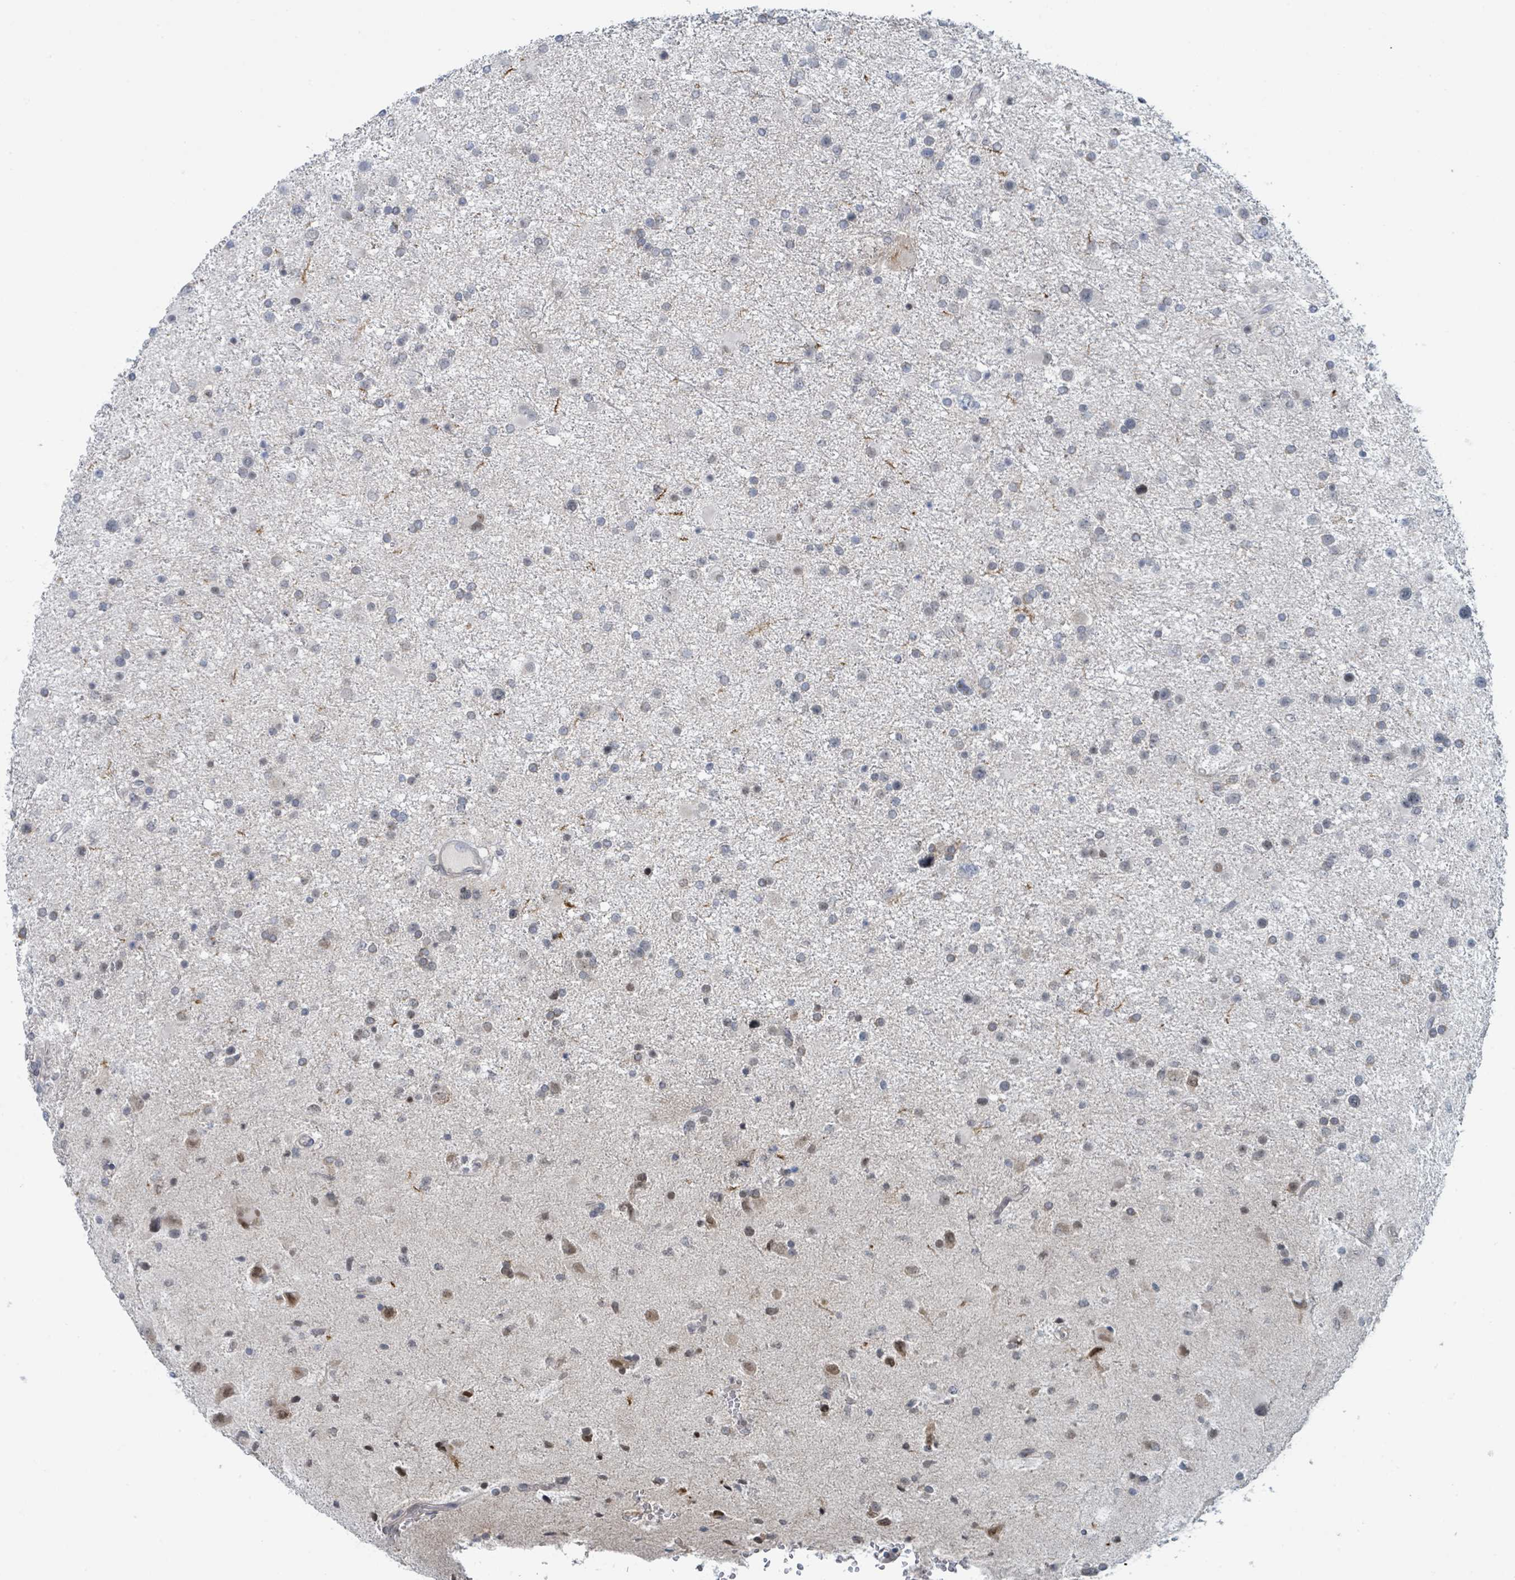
{"staining": {"intensity": "weak", "quantity": "<25%", "location": "cytoplasmic/membranous"}, "tissue": "glioma", "cell_type": "Tumor cells", "image_type": "cancer", "snomed": [{"axis": "morphology", "description": "Glioma, malignant, Low grade"}, {"axis": "topography", "description": "Brain"}], "caption": "The immunohistochemistry (IHC) micrograph has no significant expression in tumor cells of glioma tissue.", "gene": "ANKRD55", "patient": {"sex": "female", "age": 32}}